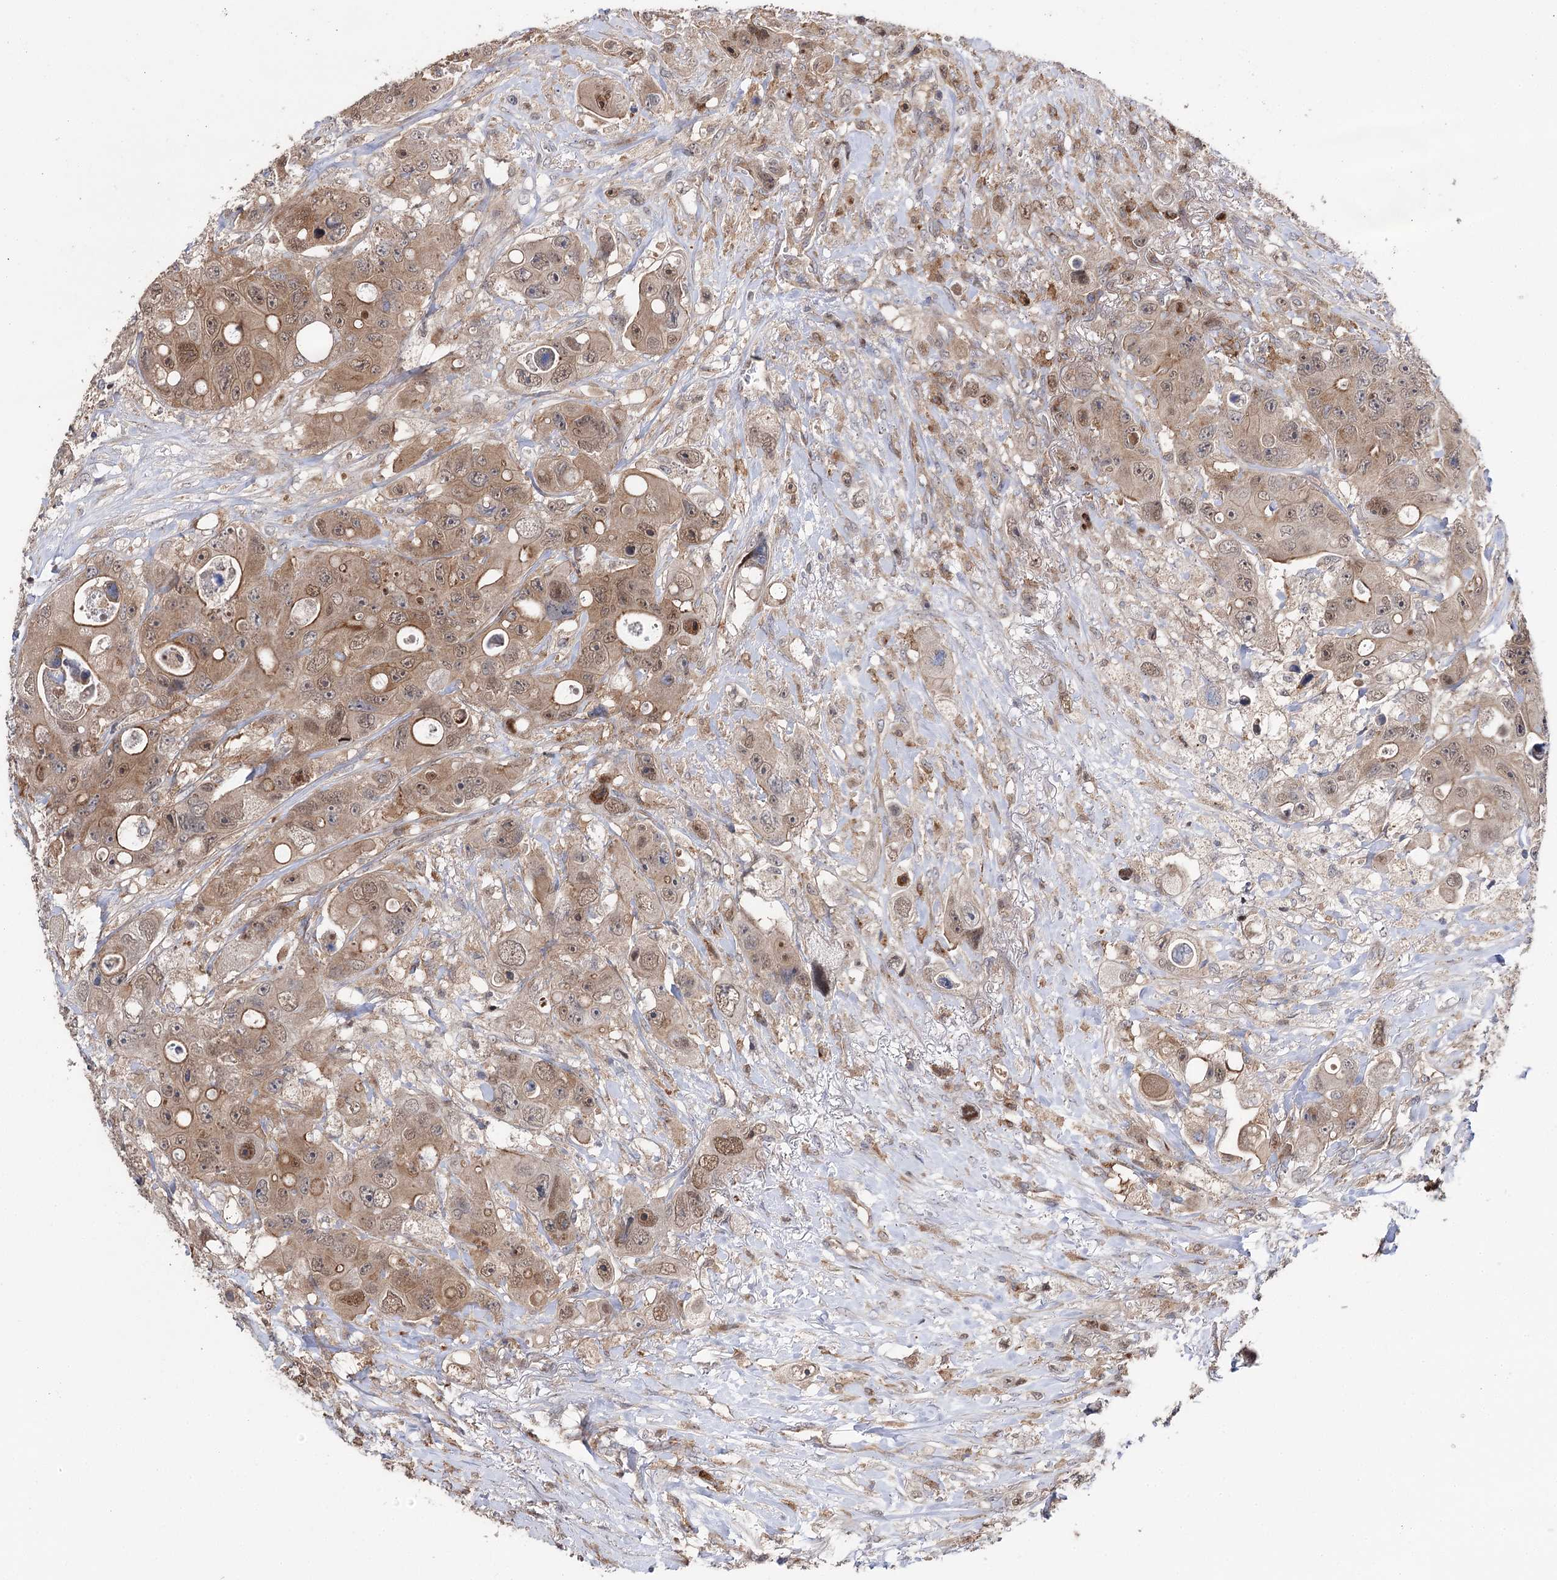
{"staining": {"intensity": "moderate", "quantity": ">75%", "location": "cytoplasmic/membranous,nuclear"}, "tissue": "colorectal cancer", "cell_type": "Tumor cells", "image_type": "cancer", "snomed": [{"axis": "morphology", "description": "Adenocarcinoma, NOS"}, {"axis": "topography", "description": "Colon"}], "caption": "Colorectal adenocarcinoma tissue reveals moderate cytoplasmic/membranous and nuclear positivity in approximately >75% of tumor cells, visualized by immunohistochemistry.", "gene": "STX6", "patient": {"sex": "female", "age": 46}}